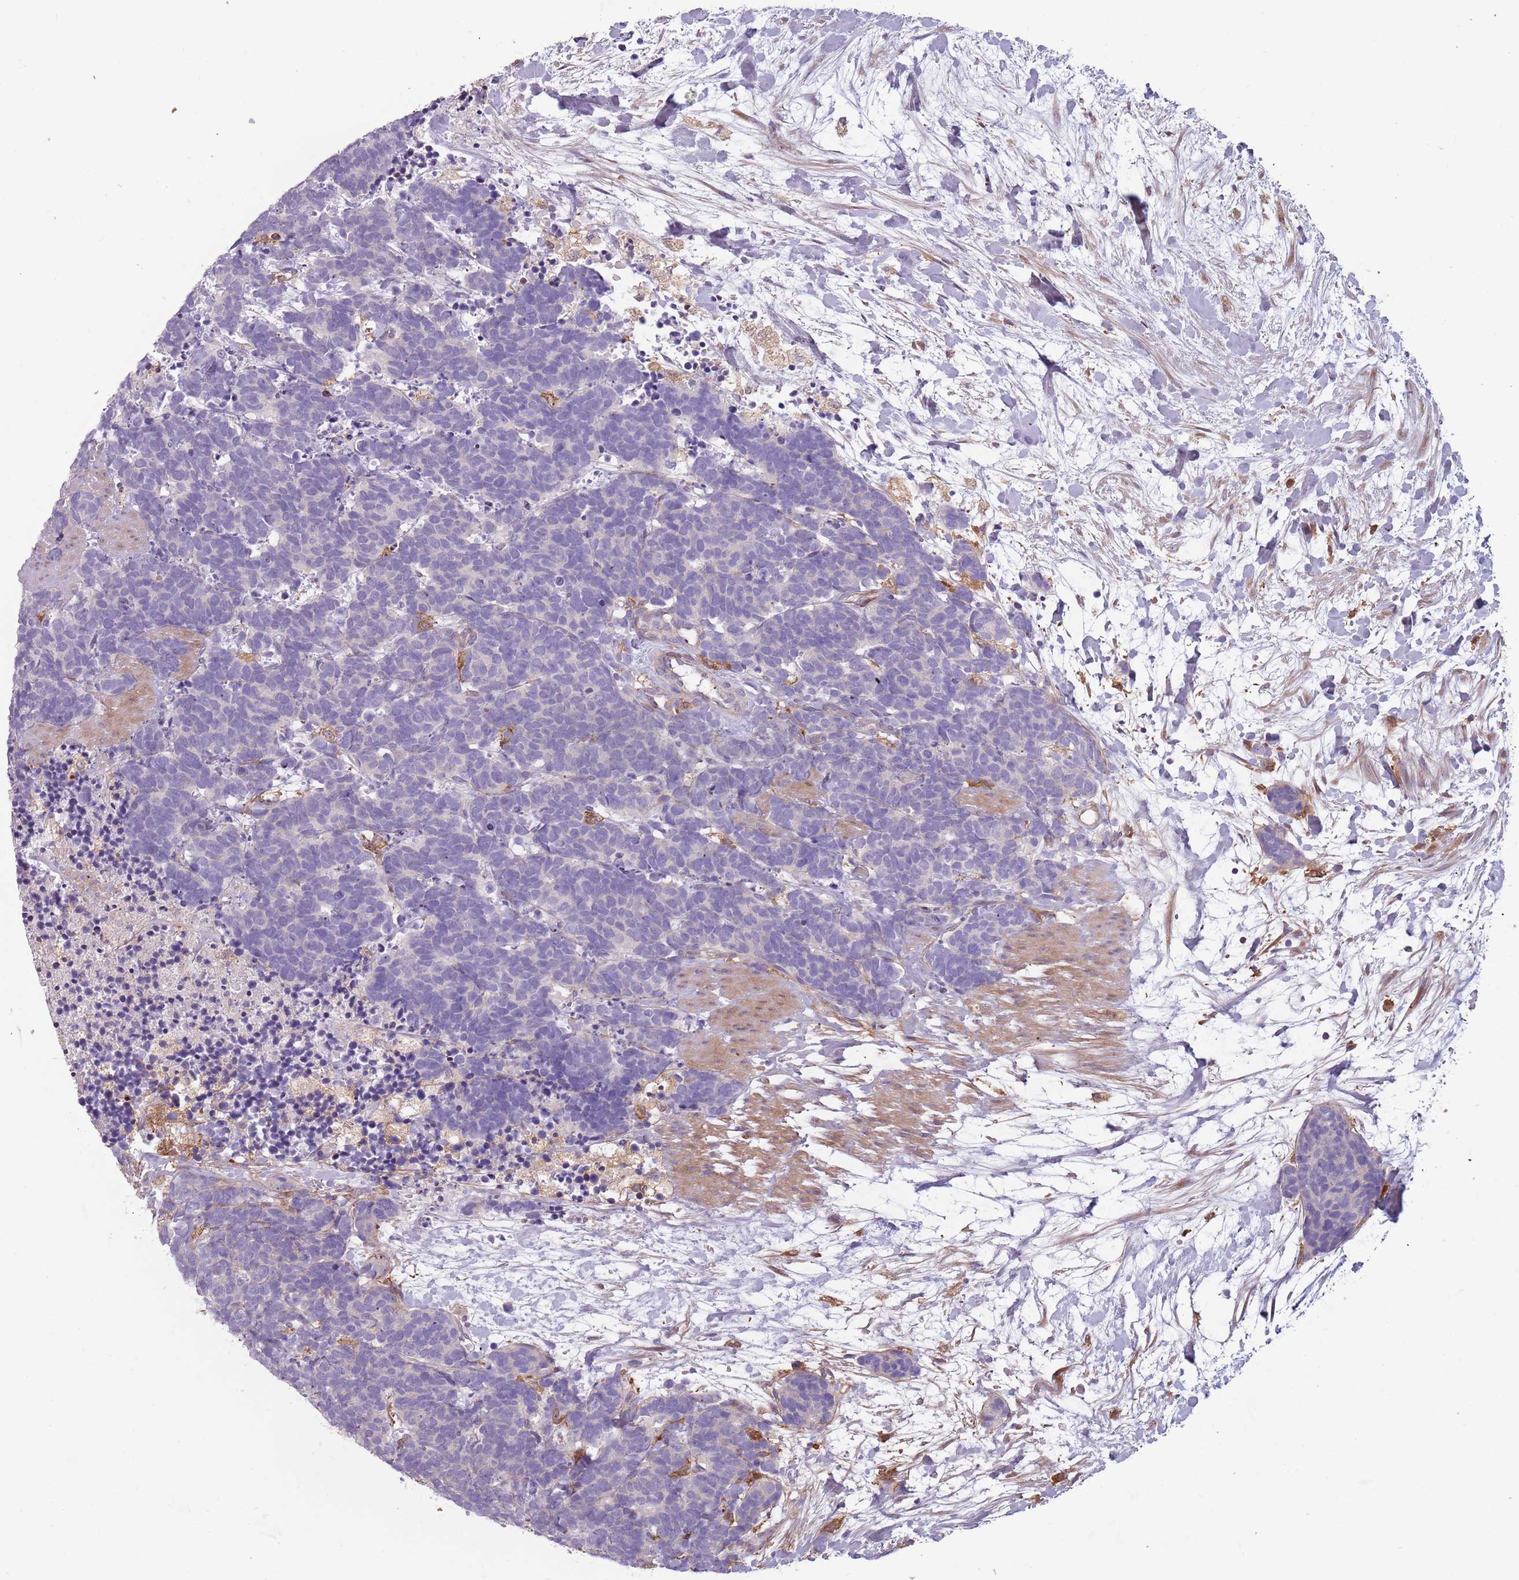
{"staining": {"intensity": "negative", "quantity": "none", "location": "none"}, "tissue": "carcinoid", "cell_type": "Tumor cells", "image_type": "cancer", "snomed": [{"axis": "morphology", "description": "Carcinoma, NOS"}, {"axis": "morphology", "description": "Carcinoid, malignant, NOS"}, {"axis": "topography", "description": "Prostate"}], "caption": "DAB (3,3'-diaminobenzidine) immunohistochemical staining of human carcinoid shows no significant expression in tumor cells.", "gene": "NADK", "patient": {"sex": "male", "age": 57}}